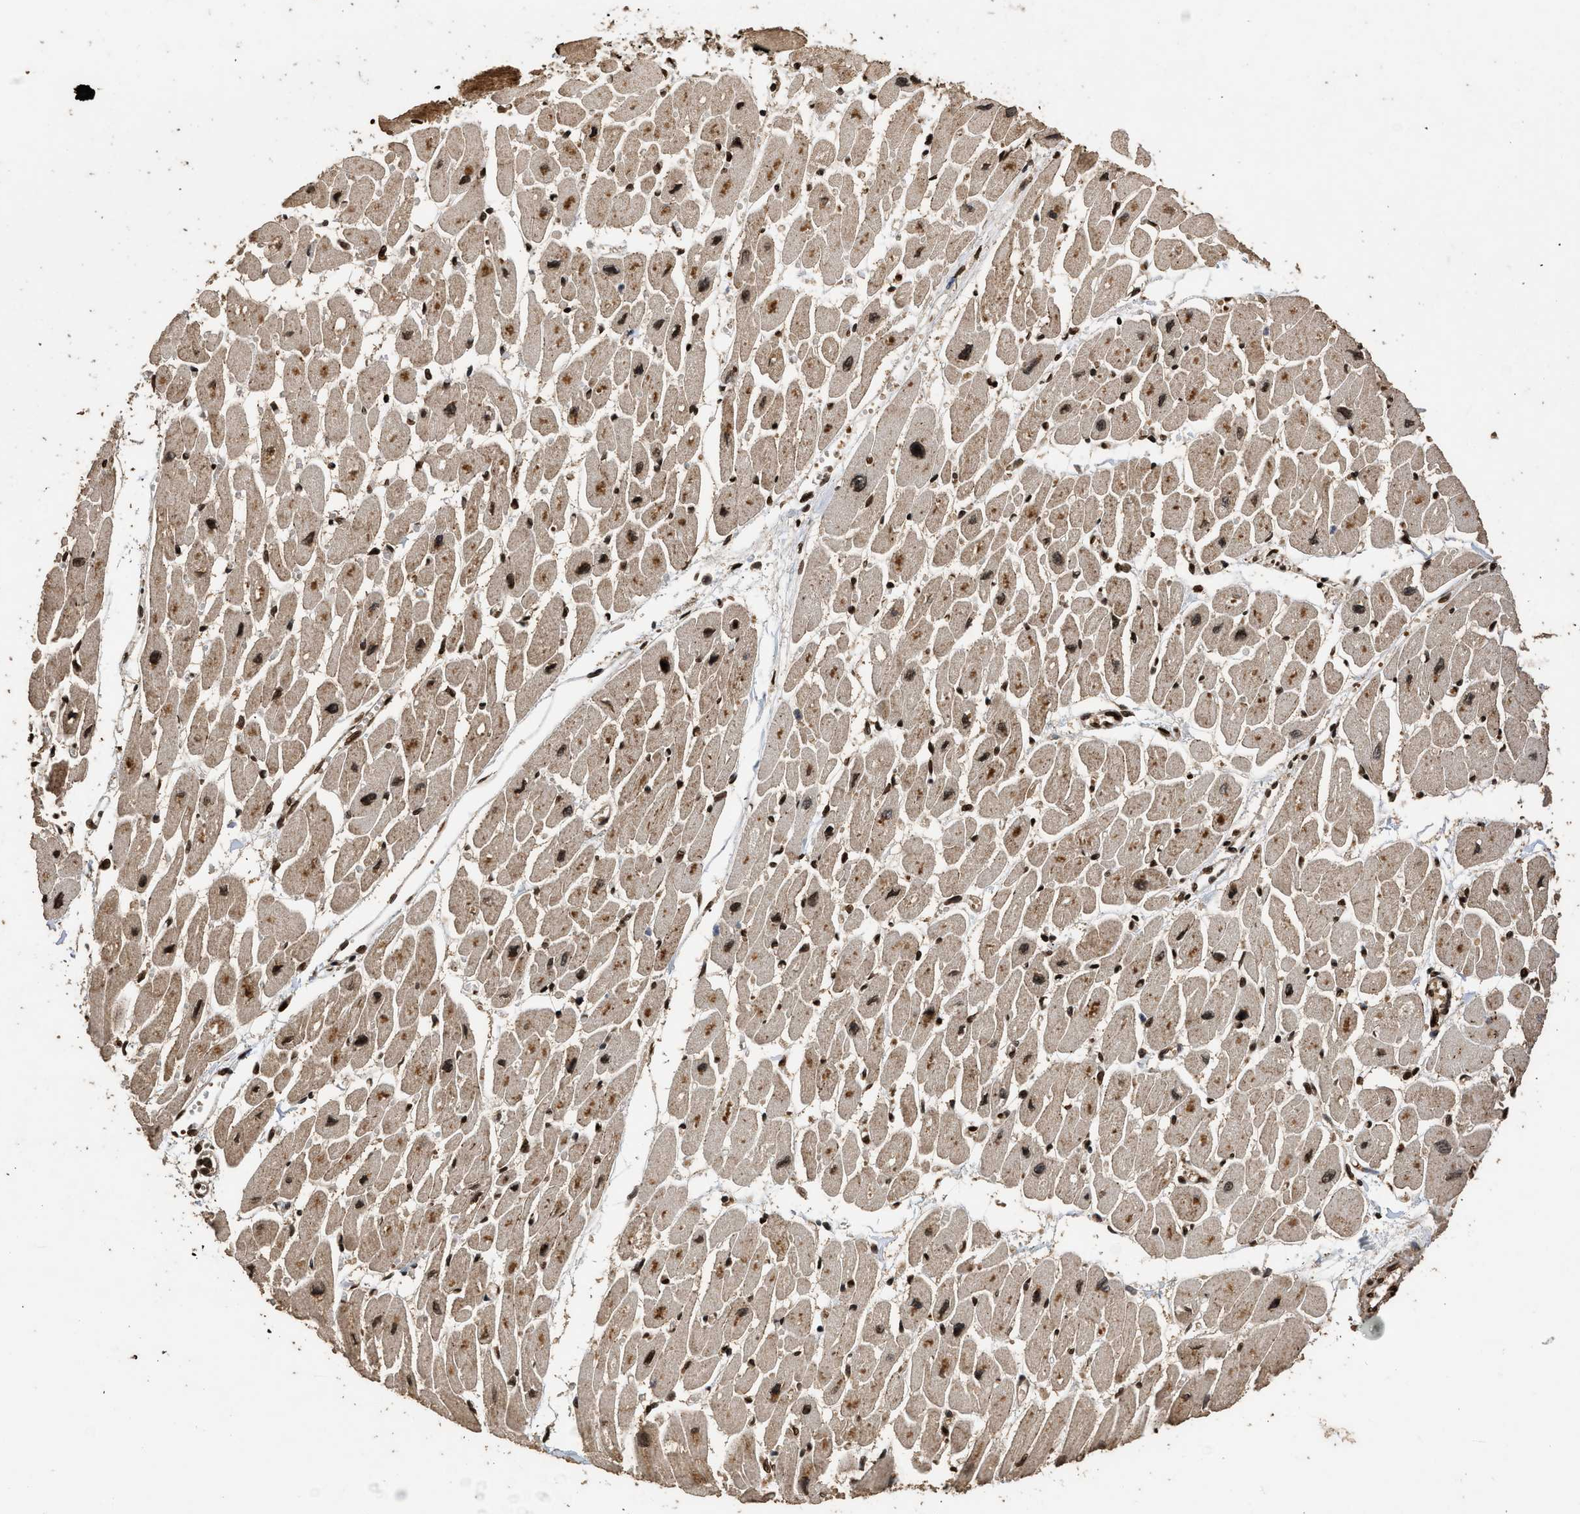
{"staining": {"intensity": "strong", "quantity": ">75%", "location": "cytoplasmic/membranous,nuclear"}, "tissue": "heart muscle", "cell_type": "Cardiomyocytes", "image_type": "normal", "snomed": [{"axis": "morphology", "description": "Normal tissue, NOS"}, {"axis": "topography", "description": "Heart"}], "caption": "This is an image of immunohistochemistry staining of unremarkable heart muscle, which shows strong positivity in the cytoplasmic/membranous,nuclear of cardiomyocytes.", "gene": "PPP4R3B", "patient": {"sex": "female", "age": 54}}